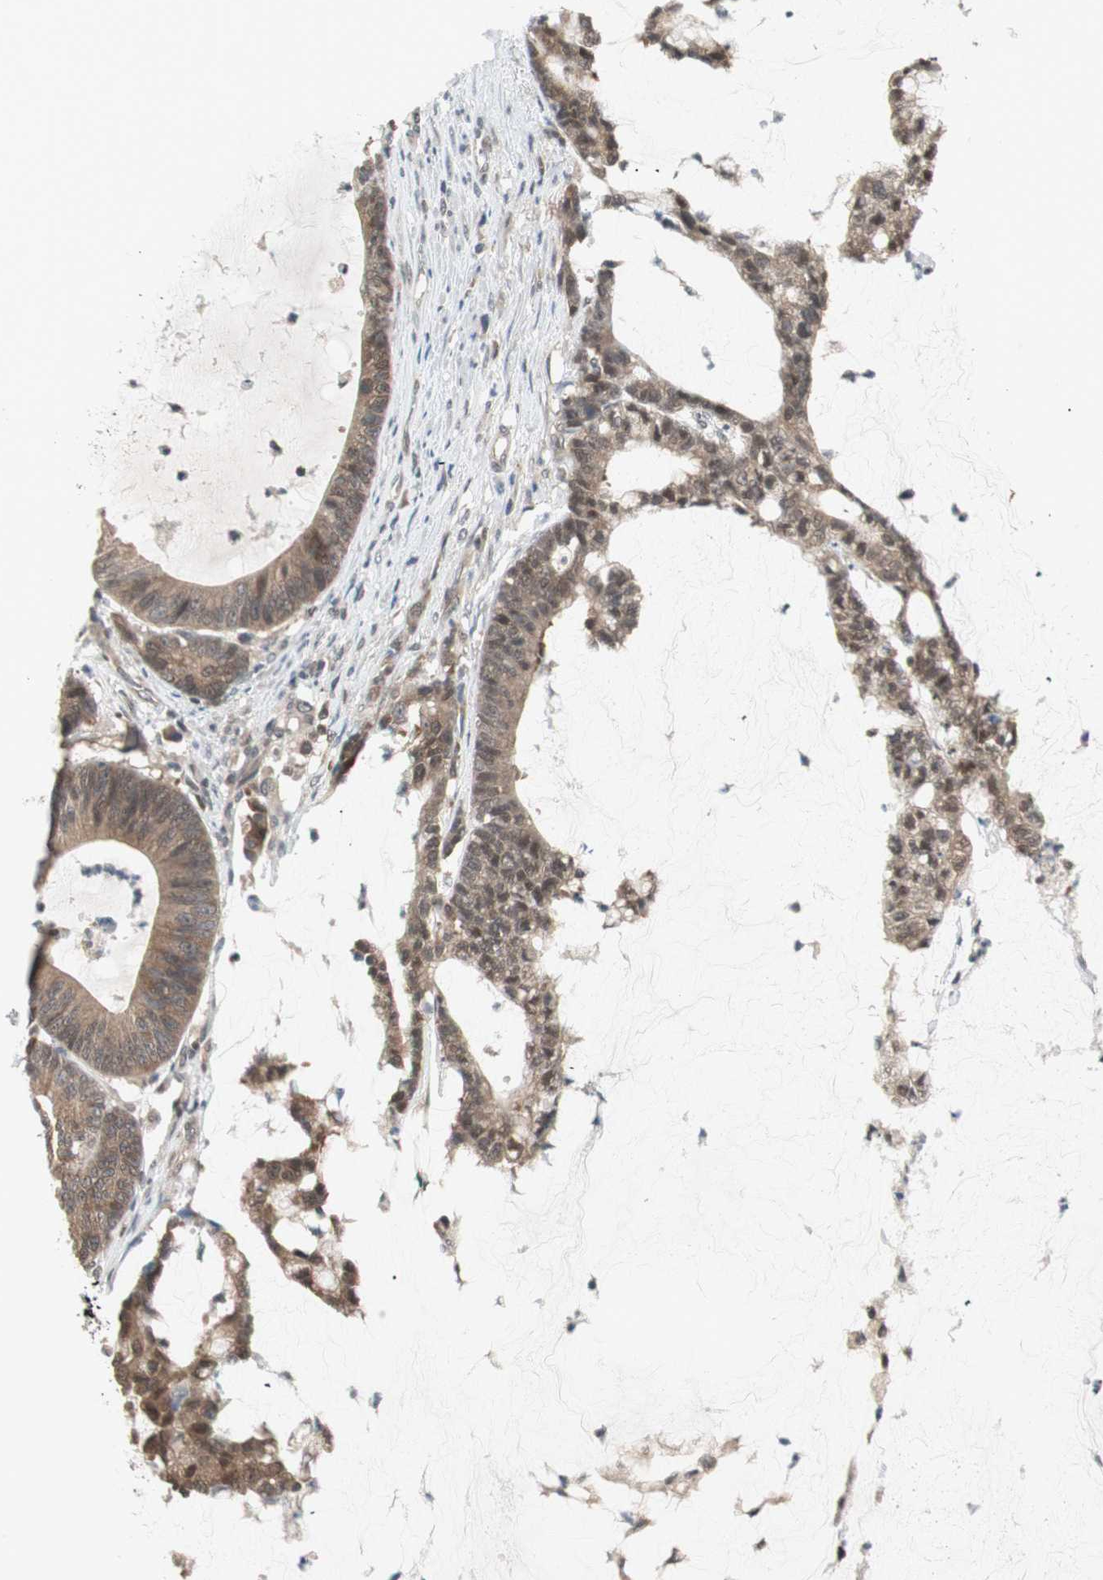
{"staining": {"intensity": "moderate", "quantity": ">75%", "location": "cytoplasmic/membranous"}, "tissue": "colorectal cancer", "cell_type": "Tumor cells", "image_type": "cancer", "snomed": [{"axis": "morphology", "description": "Adenocarcinoma, NOS"}, {"axis": "topography", "description": "Colon"}], "caption": "Colorectal cancer (adenocarcinoma) stained with a brown dye displays moderate cytoplasmic/membranous positive expression in about >75% of tumor cells.", "gene": "UBE2I", "patient": {"sex": "female", "age": 84}}